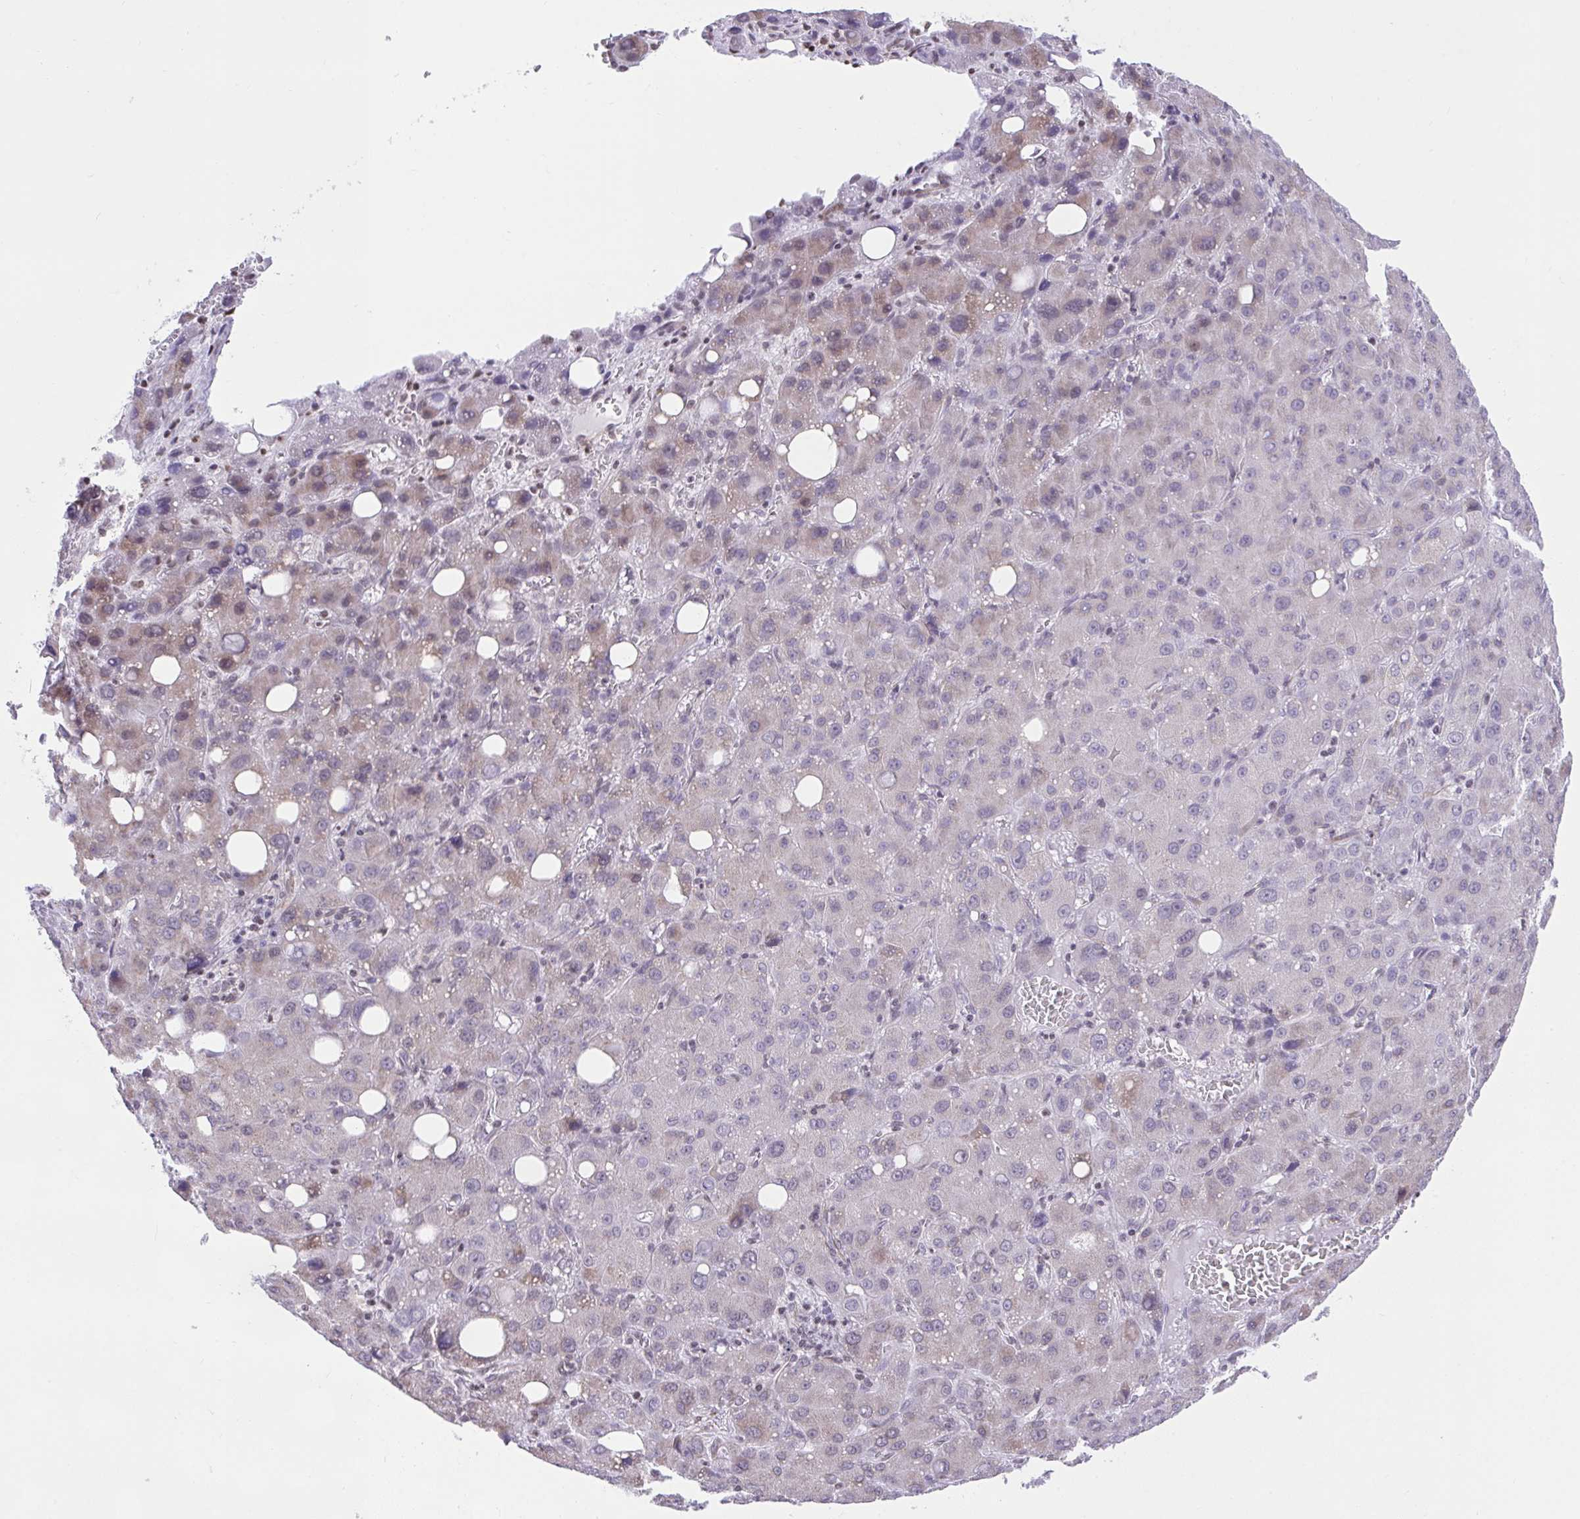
{"staining": {"intensity": "weak", "quantity": "<25%", "location": "cytoplasmic/membranous"}, "tissue": "liver cancer", "cell_type": "Tumor cells", "image_type": "cancer", "snomed": [{"axis": "morphology", "description": "Carcinoma, Hepatocellular, NOS"}, {"axis": "topography", "description": "Liver"}], "caption": "Tumor cells show no significant positivity in liver cancer. (Brightfield microscopy of DAB (3,3'-diaminobenzidine) immunohistochemistry at high magnification).", "gene": "KCNN4", "patient": {"sex": "male", "age": 55}}